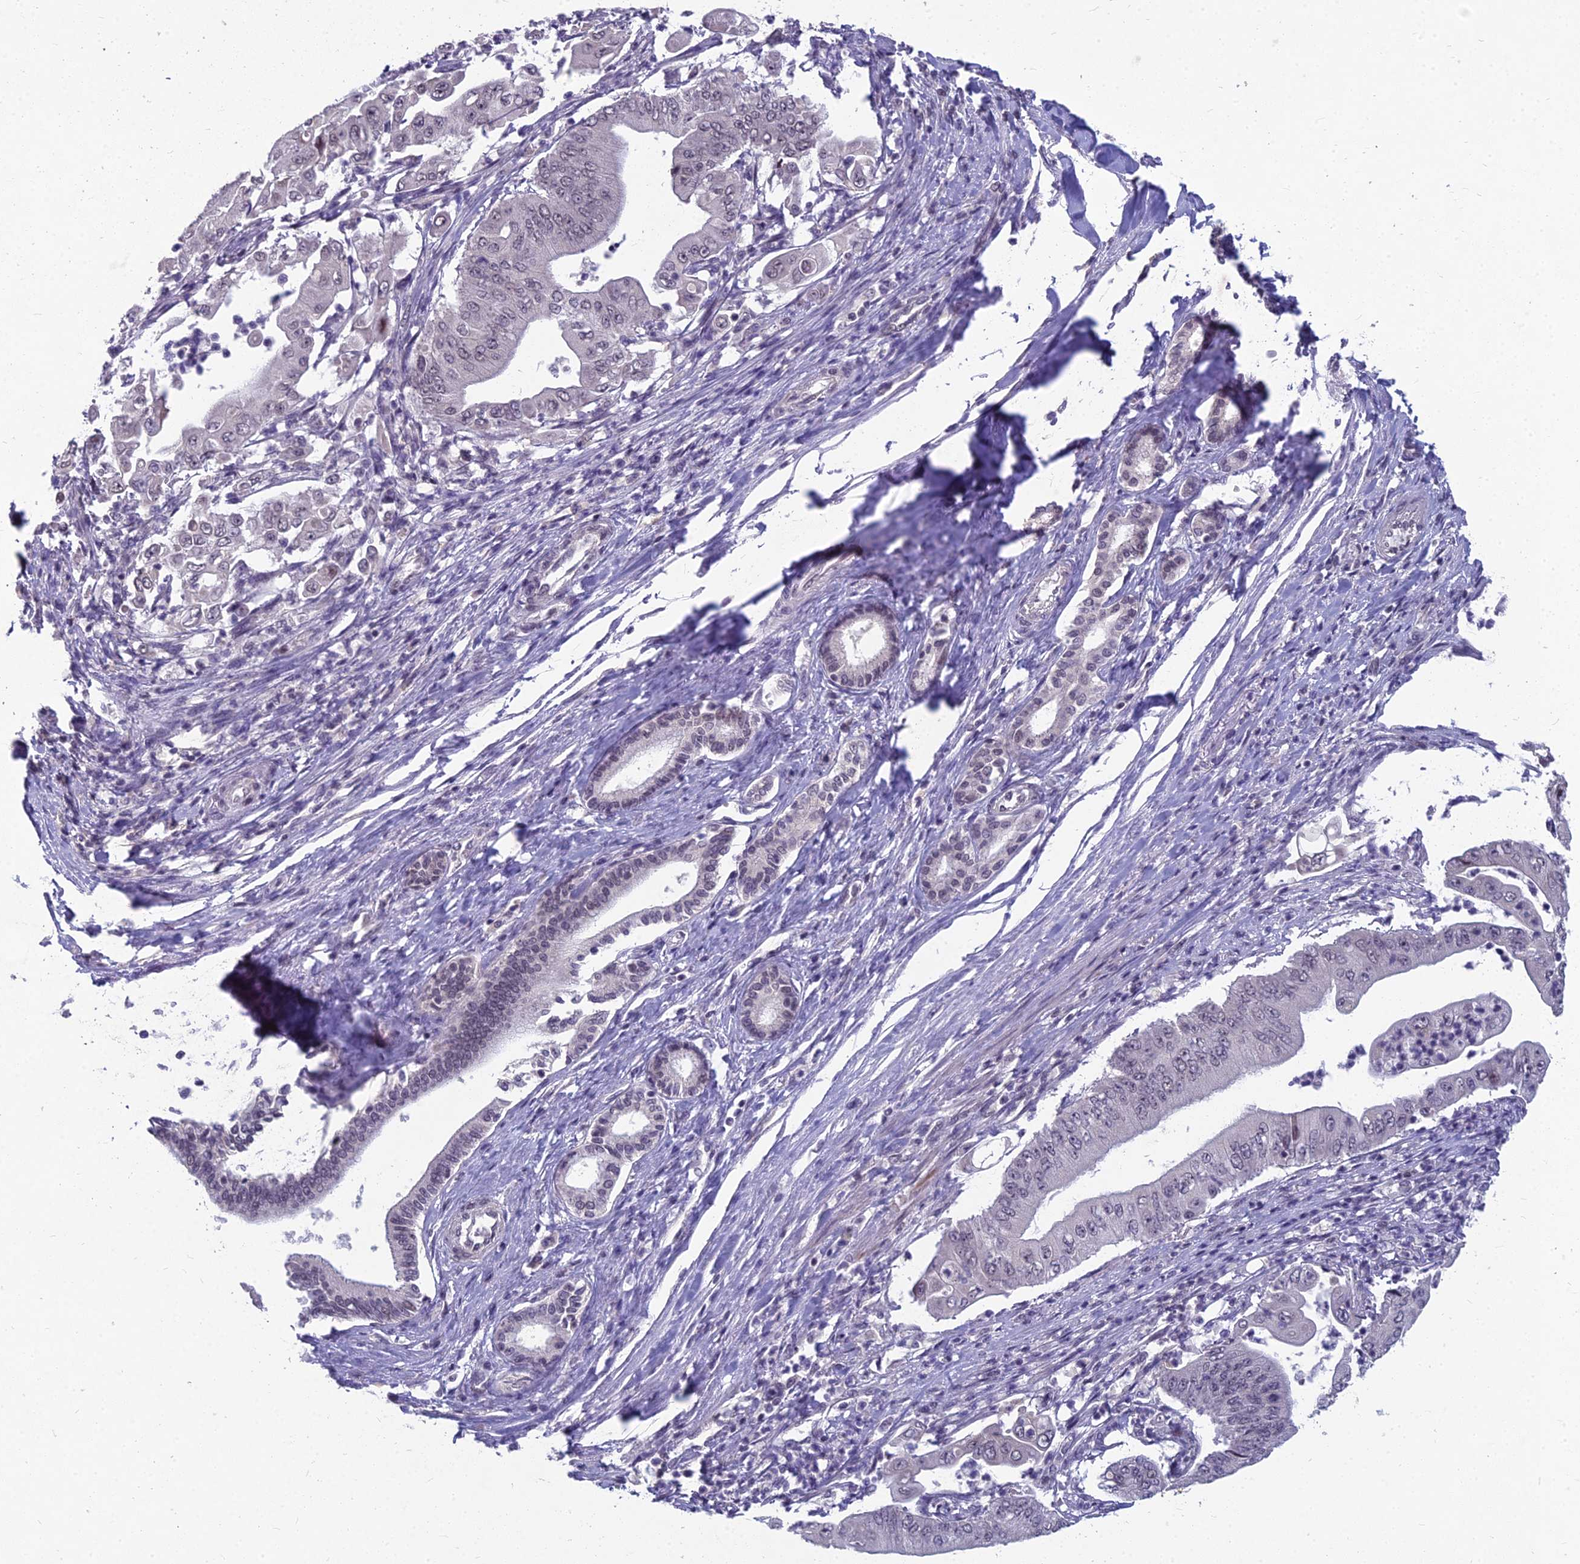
{"staining": {"intensity": "negative", "quantity": "none", "location": "none"}, "tissue": "pancreatic cancer", "cell_type": "Tumor cells", "image_type": "cancer", "snomed": [{"axis": "morphology", "description": "Adenocarcinoma, NOS"}, {"axis": "topography", "description": "Pancreas"}], "caption": "Immunohistochemistry (IHC) histopathology image of adenocarcinoma (pancreatic) stained for a protein (brown), which displays no expression in tumor cells. (DAB (3,3'-diaminobenzidine) IHC with hematoxylin counter stain).", "gene": "KAT7", "patient": {"sex": "female", "age": 77}}